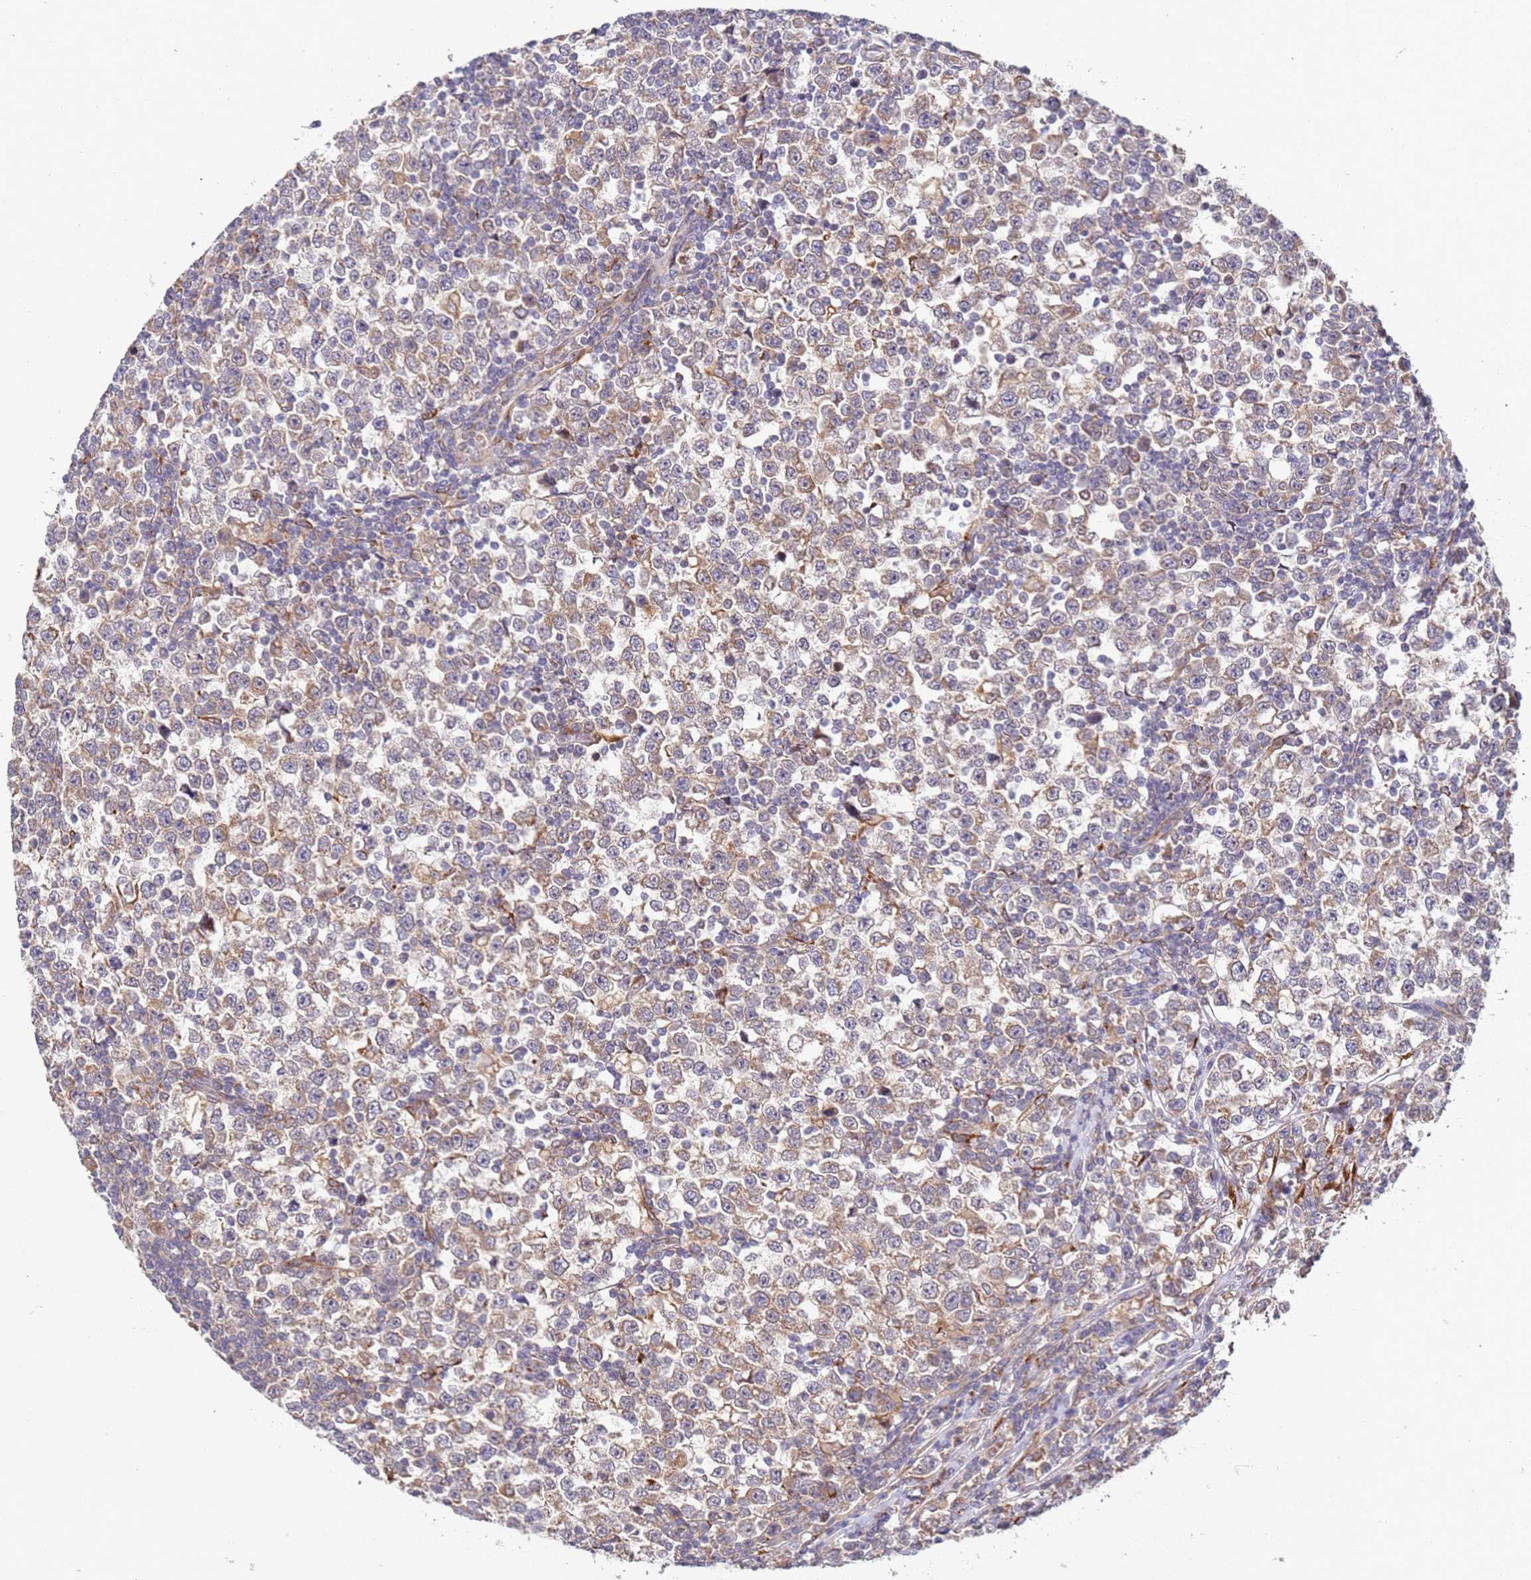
{"staining": {"intensity": "weak", "quantity": ">75%", "location": "cytoplasmic/membranous"}, "tissue": "testis cancer", "cell_type": "Tumor cells", "image_type": "cancer", "snomed": [{"axis": "morphology", "description": "Normal tissue, NOS"}, {"axis": "morphology", "description": "Seminoma, NOS"}, {"axis": "topography", "description": "Testis"}], "caption": "Protein staining of seminoma (testis) tissue exhibits weak cytoplasmic/membranous expression in about >75% of tumor cells.", "gene": "VRK2", "patient": {"sex": "male", "age": 43}}